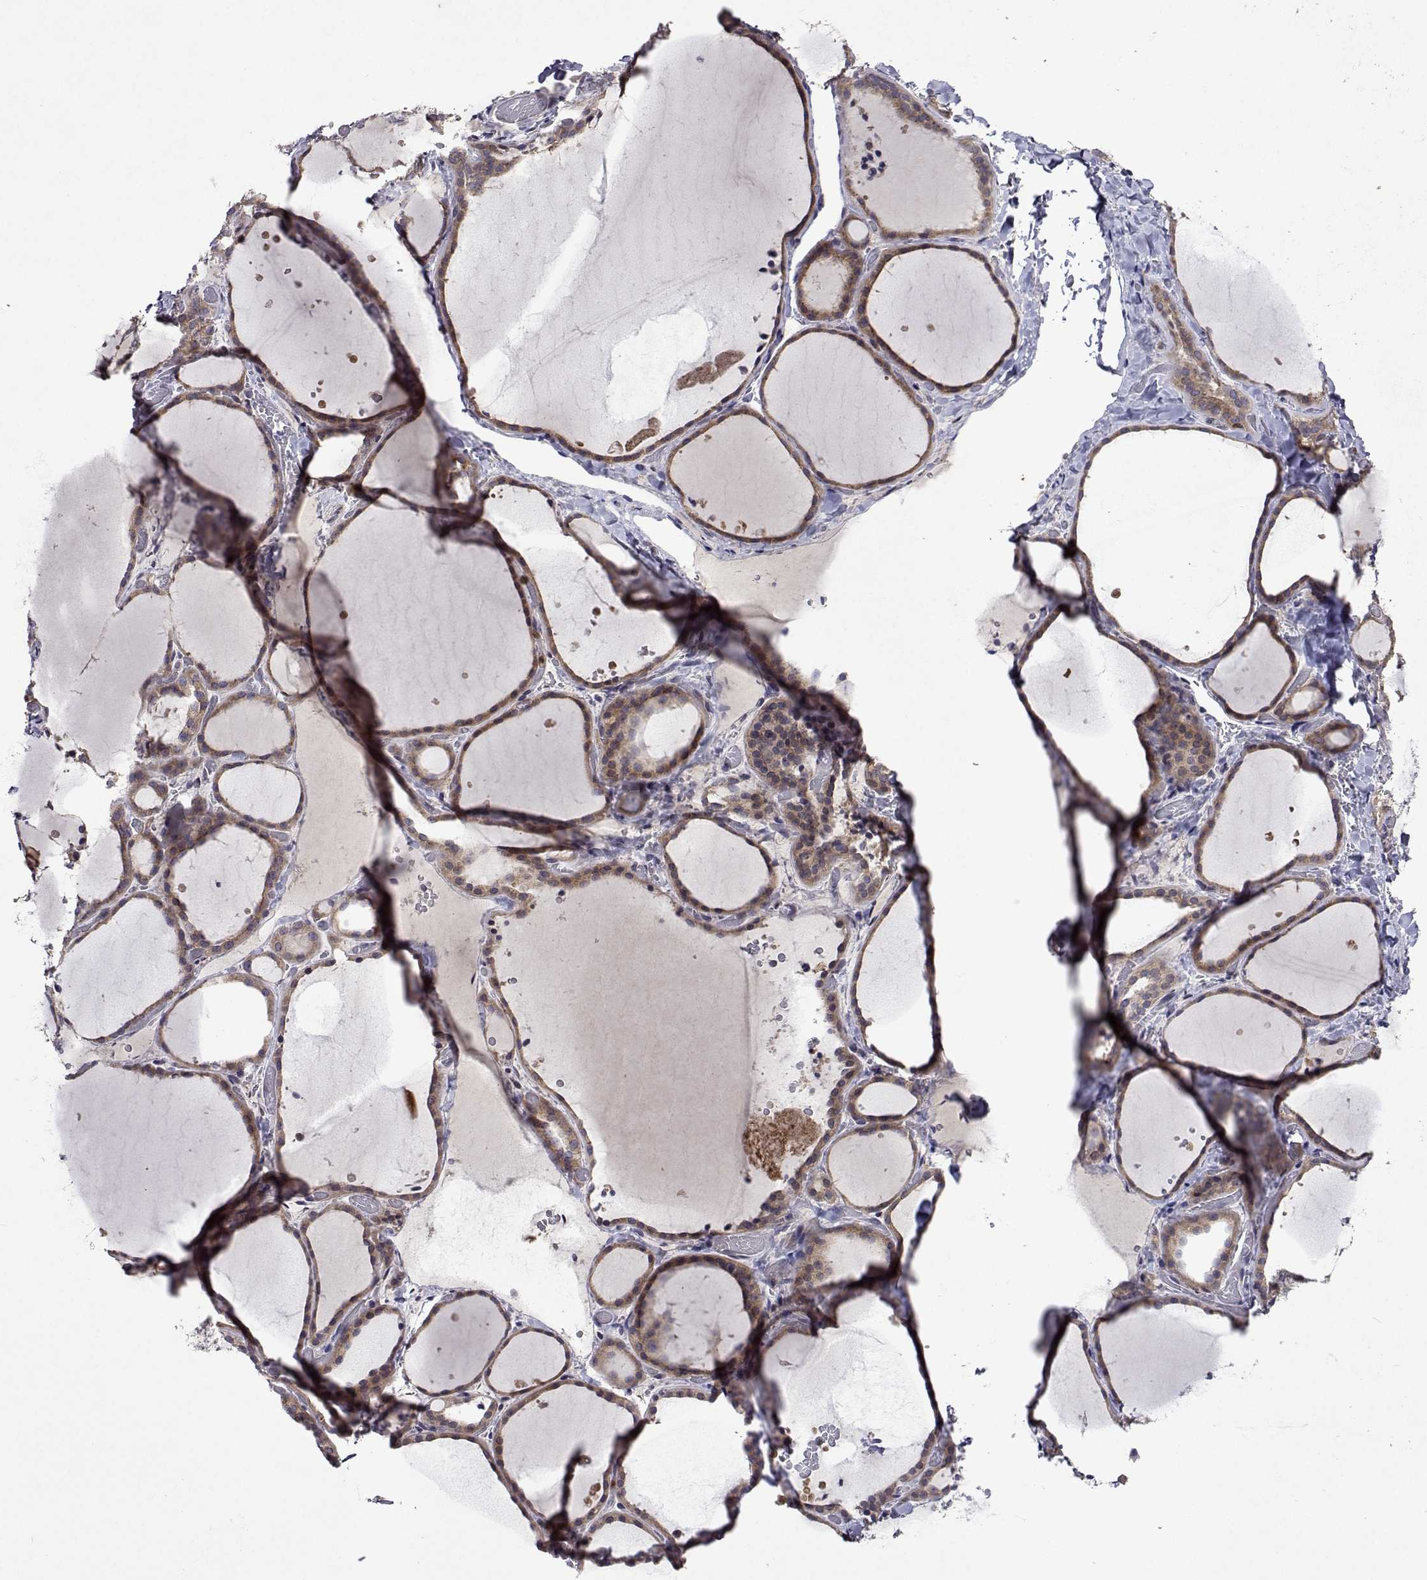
{"staining": {"intensity": "weak", "quantity": ">75%", "location": "cytoplasmic/membranous"}, "tissue": "thyroid gland", "cell_type": "Glandular cells", "image_type": "normal", "snomed": [{"axis": "morphology", "description": "Normal tissue, NOS"}, {"axis": "topography", "description": "Thyroid gland"}], "caption": "Protein analysis of unremarkable thyroid gland shows weak cytoplasmic/membranous positivity in about >75% of glandular cells.", "gene": "TARBP2", "patient": {"sex": "female", "age": 36}}